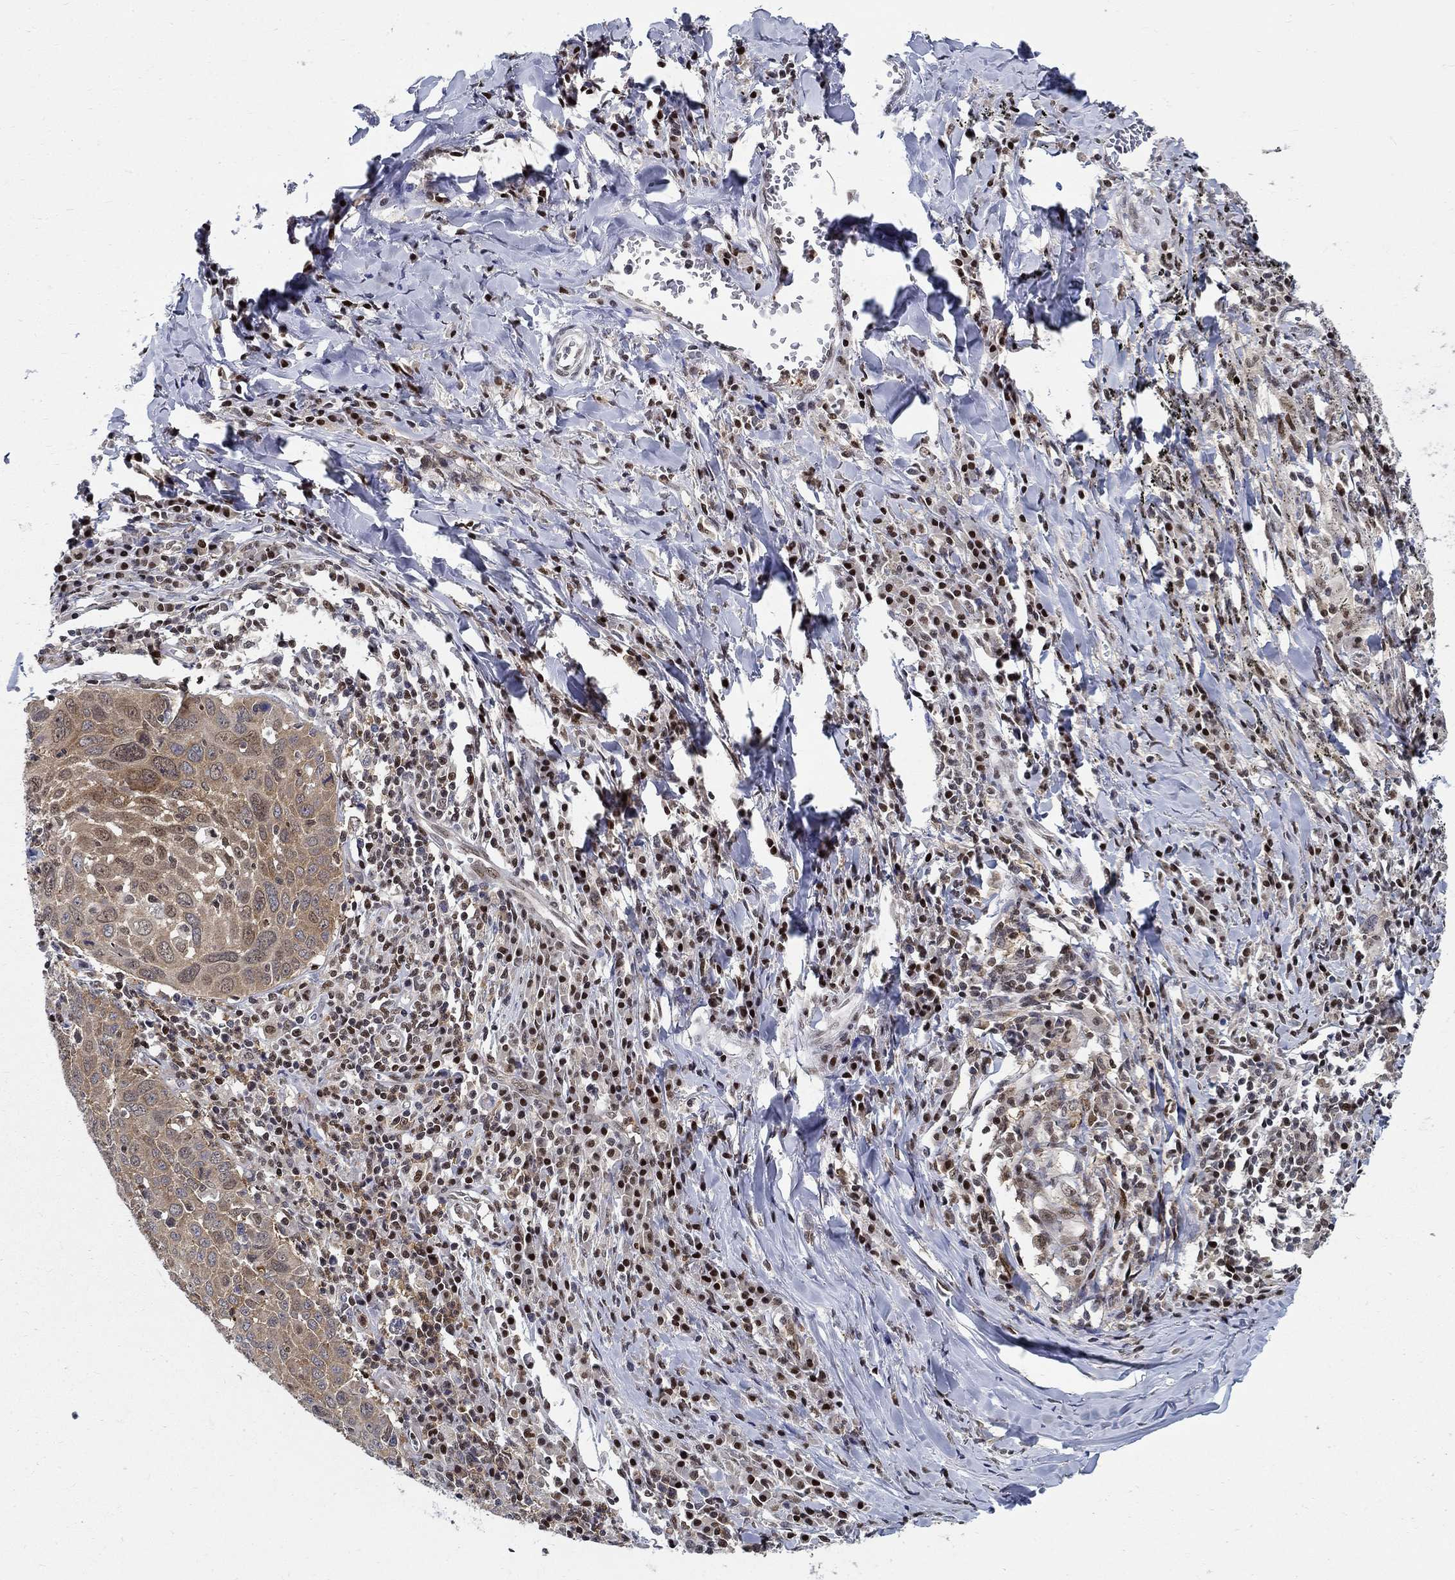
{"staining": {"intensity": "weak", "quantity": "25%-75%", "location": "cytoplasmic/membranous"}, "tissue": "lung cancer", "cell_type": "Tumor cells", "image_type": "cancer", "snomed": [{"axis": "morphology", "description": "Squamous cell carcinoma, NOS"}, {"axis": "topography", "description": "Lung"}], "caption": "DAB immunohistochemical staining of human lung squamous cell carcinoma exhibits weak cytoplasmic/membranous protein expression in about 25%-75% of tumor cells. (DAB = brown stain, brightfield microscopy at high magnification).", "gene": "ZNF594", "patient": {"sex": "male", "age": 57}}